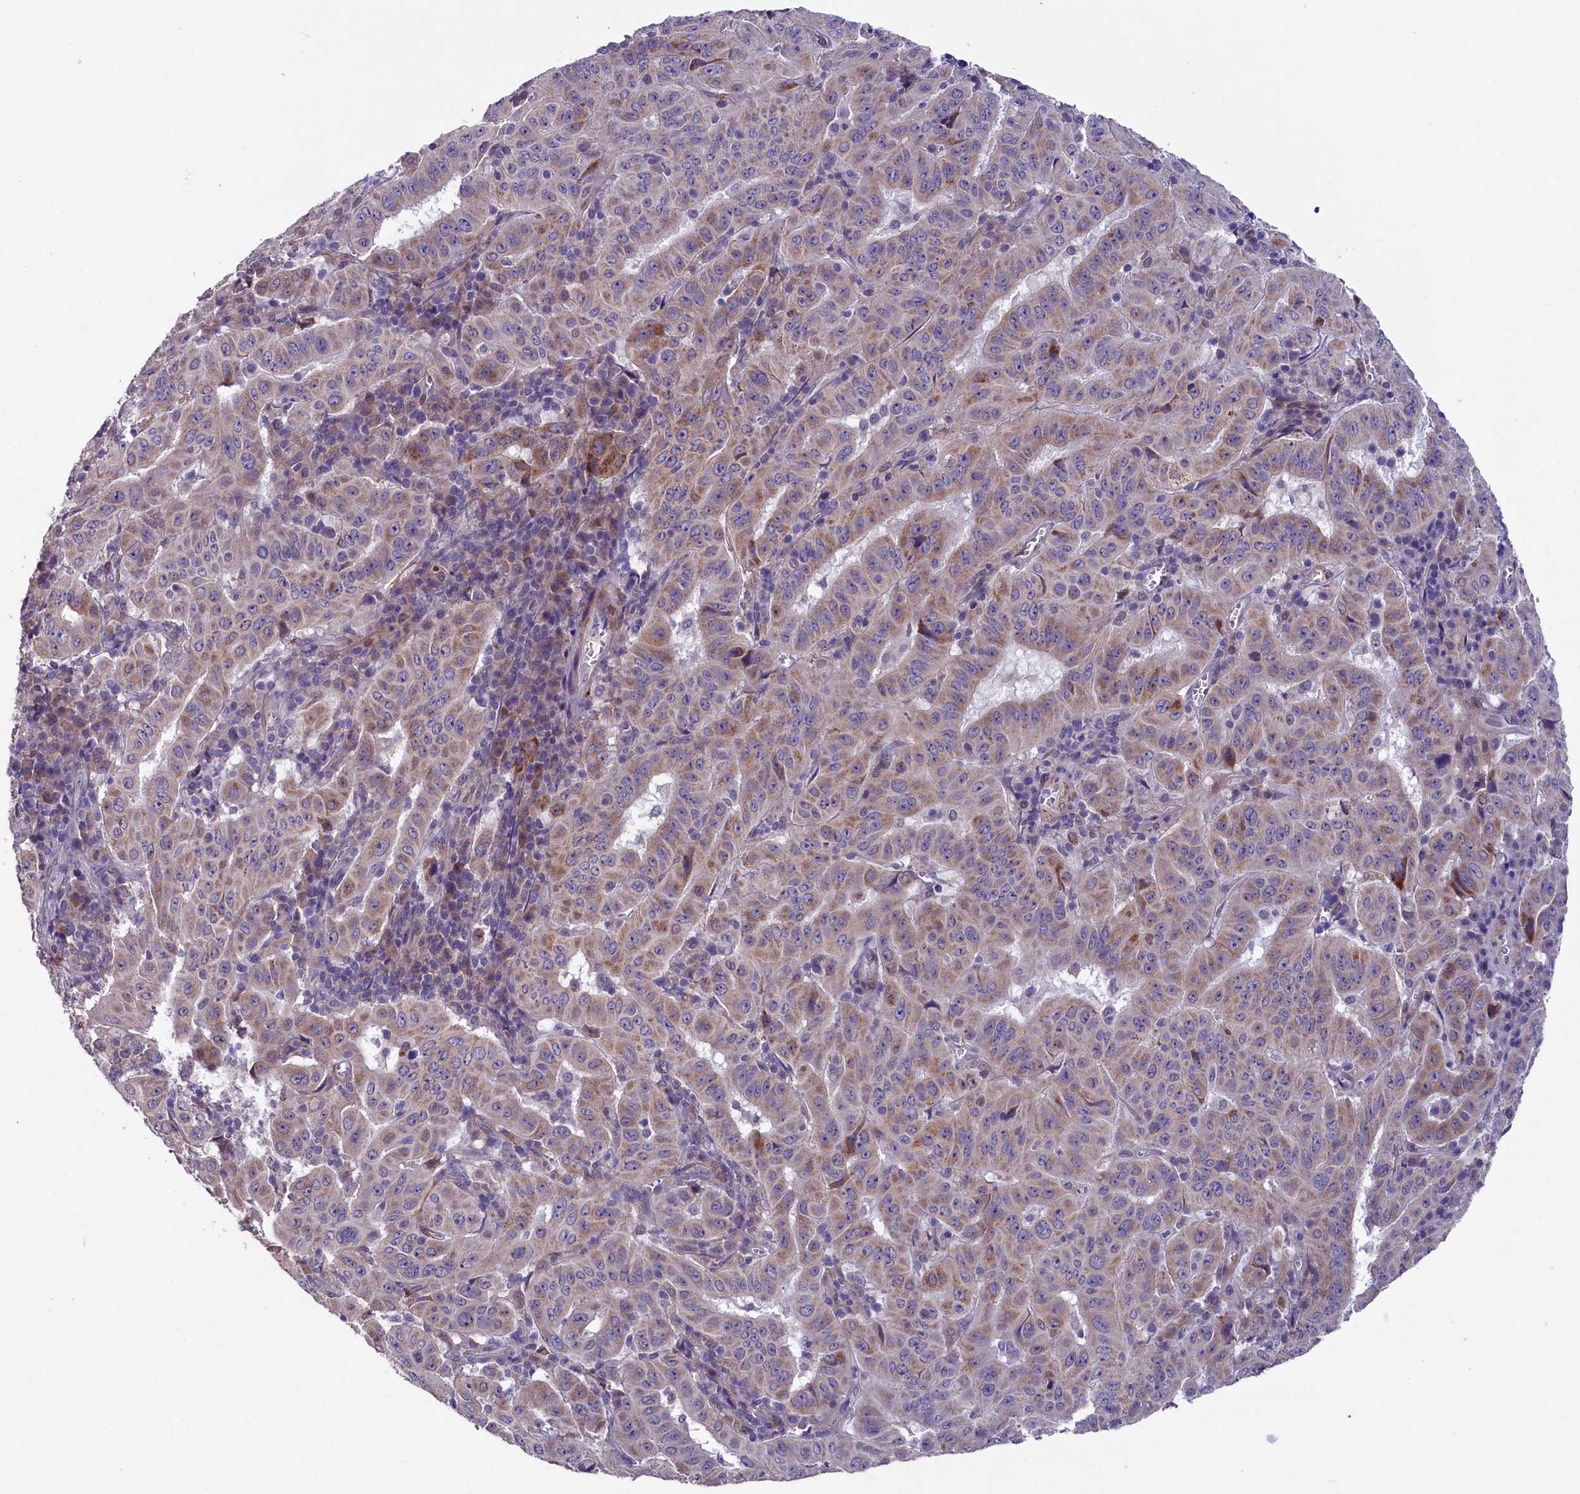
{"staining": {"intensity": "moderate", "quantity": ">75%", "location": "cytoplasmic/membranous"}, "tissue": "pancreatic cancer", "cell_type": "Tumor cells", "image_type": "cancer", "snomed": [{"axis": "morphology", "description": "Adenocarcinoma, NOS"}, {"axis": "topography", "description": "Pancreas"}], "caption": "Immunohistochemistry (IHC) of human pancreatic cancer exhibits medium levels of moderate cytoplasmic/membranous expression in approximately >75% of tumor cells.", "gene": "SLC39A6", "patient": {"sex": "male", "age": 63}}